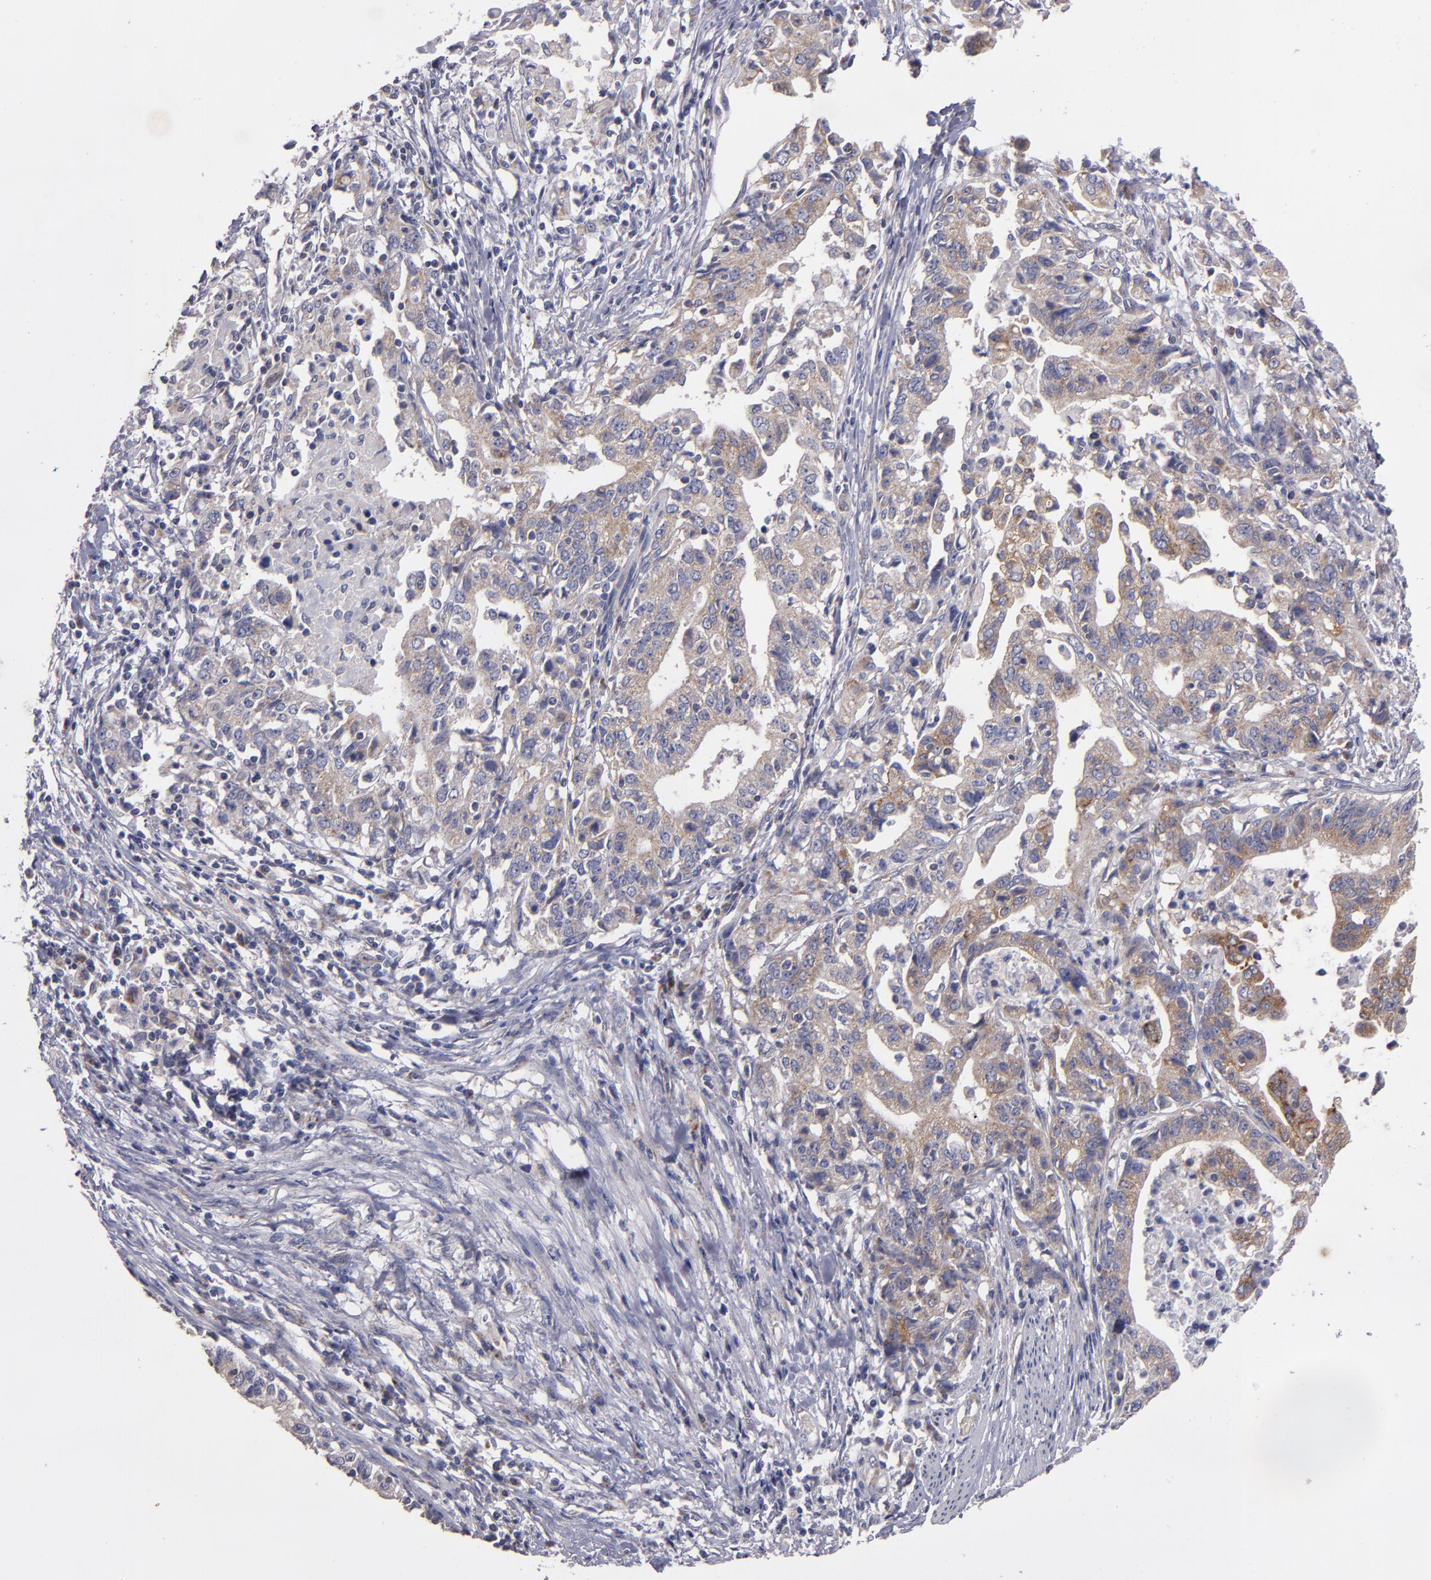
{"staining": {"intensity": "weak", "quantity": ">75%", "location": "cytoplasmic/membranous"}, "tissue": "stomach cancer", "cell_type": "Tumor cells", "image_type": "cancer", "snomed": [{"axis": "morphology", "description": "Adenocarcinoma, NOS"}, {"axis": "topography", "description": "Stomach, upper"}], "caption": "Human stomach cancer (adenocarcinoma) stained with a brown dye demonstrates weak cytoplasmic/membranous positive positivity in approximately >75% of tumor cells.", "gene": "CLTA", "patient": {"sex": "female", "age": 50}}